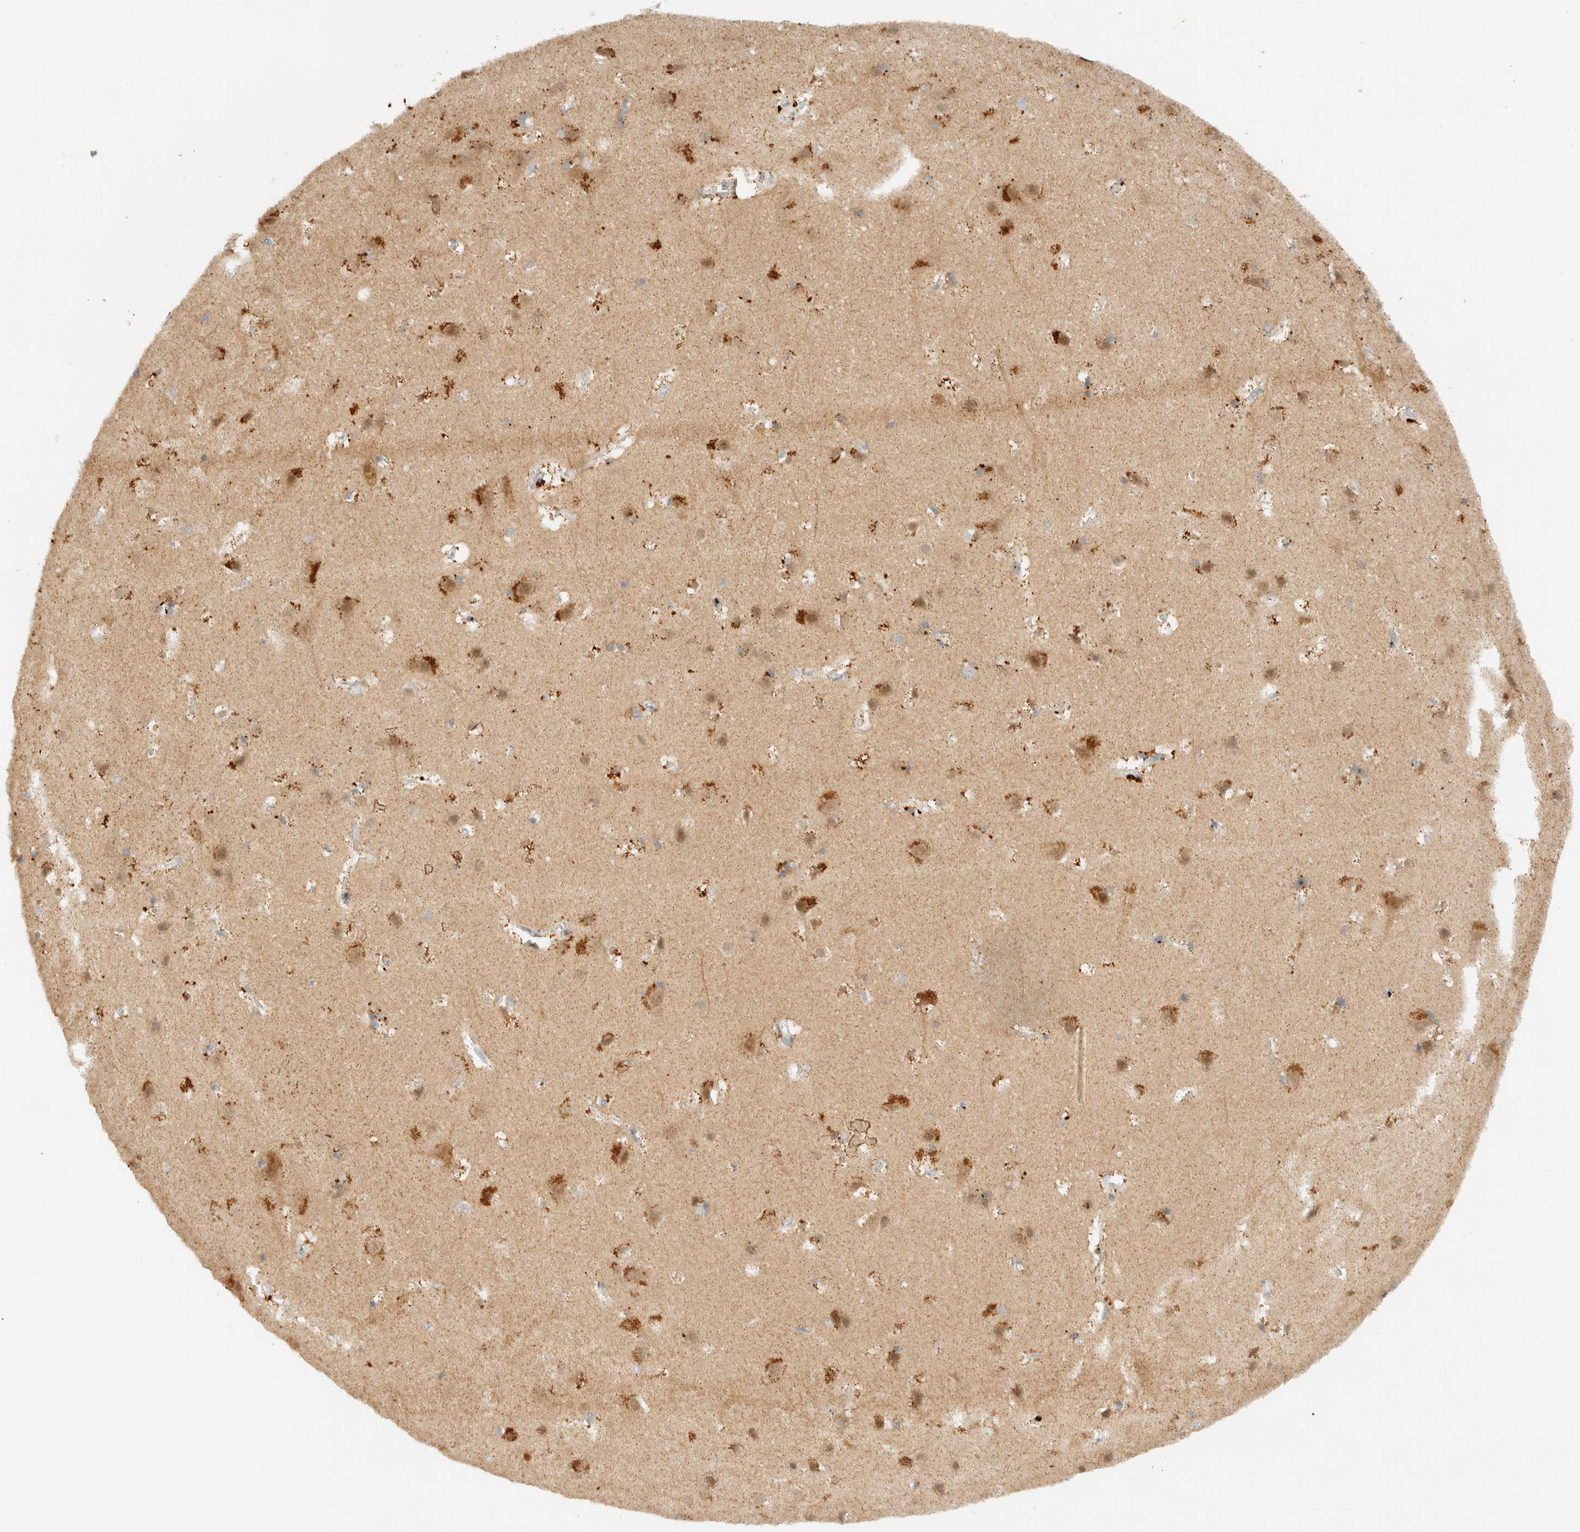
{"staining": {"intensity": "negative", "quantity": "none", "location": "none"}, "tissue": "cerebral cortex", "cell_type": "Endothelial cells", "image_type": "normal", "snomed": [{"axis": "morphology", "description": "Normal tissue, NOS"}, {"axis": "topography", "description": "Cerebral cortex"}], "caption": "Cerebral cortex stained for a protein using immunohistochemistry (IHC) reveals no positivity endothelial cells.", "gene": "KIFAP3", "patient": {"sex": "male", "age": 54}}